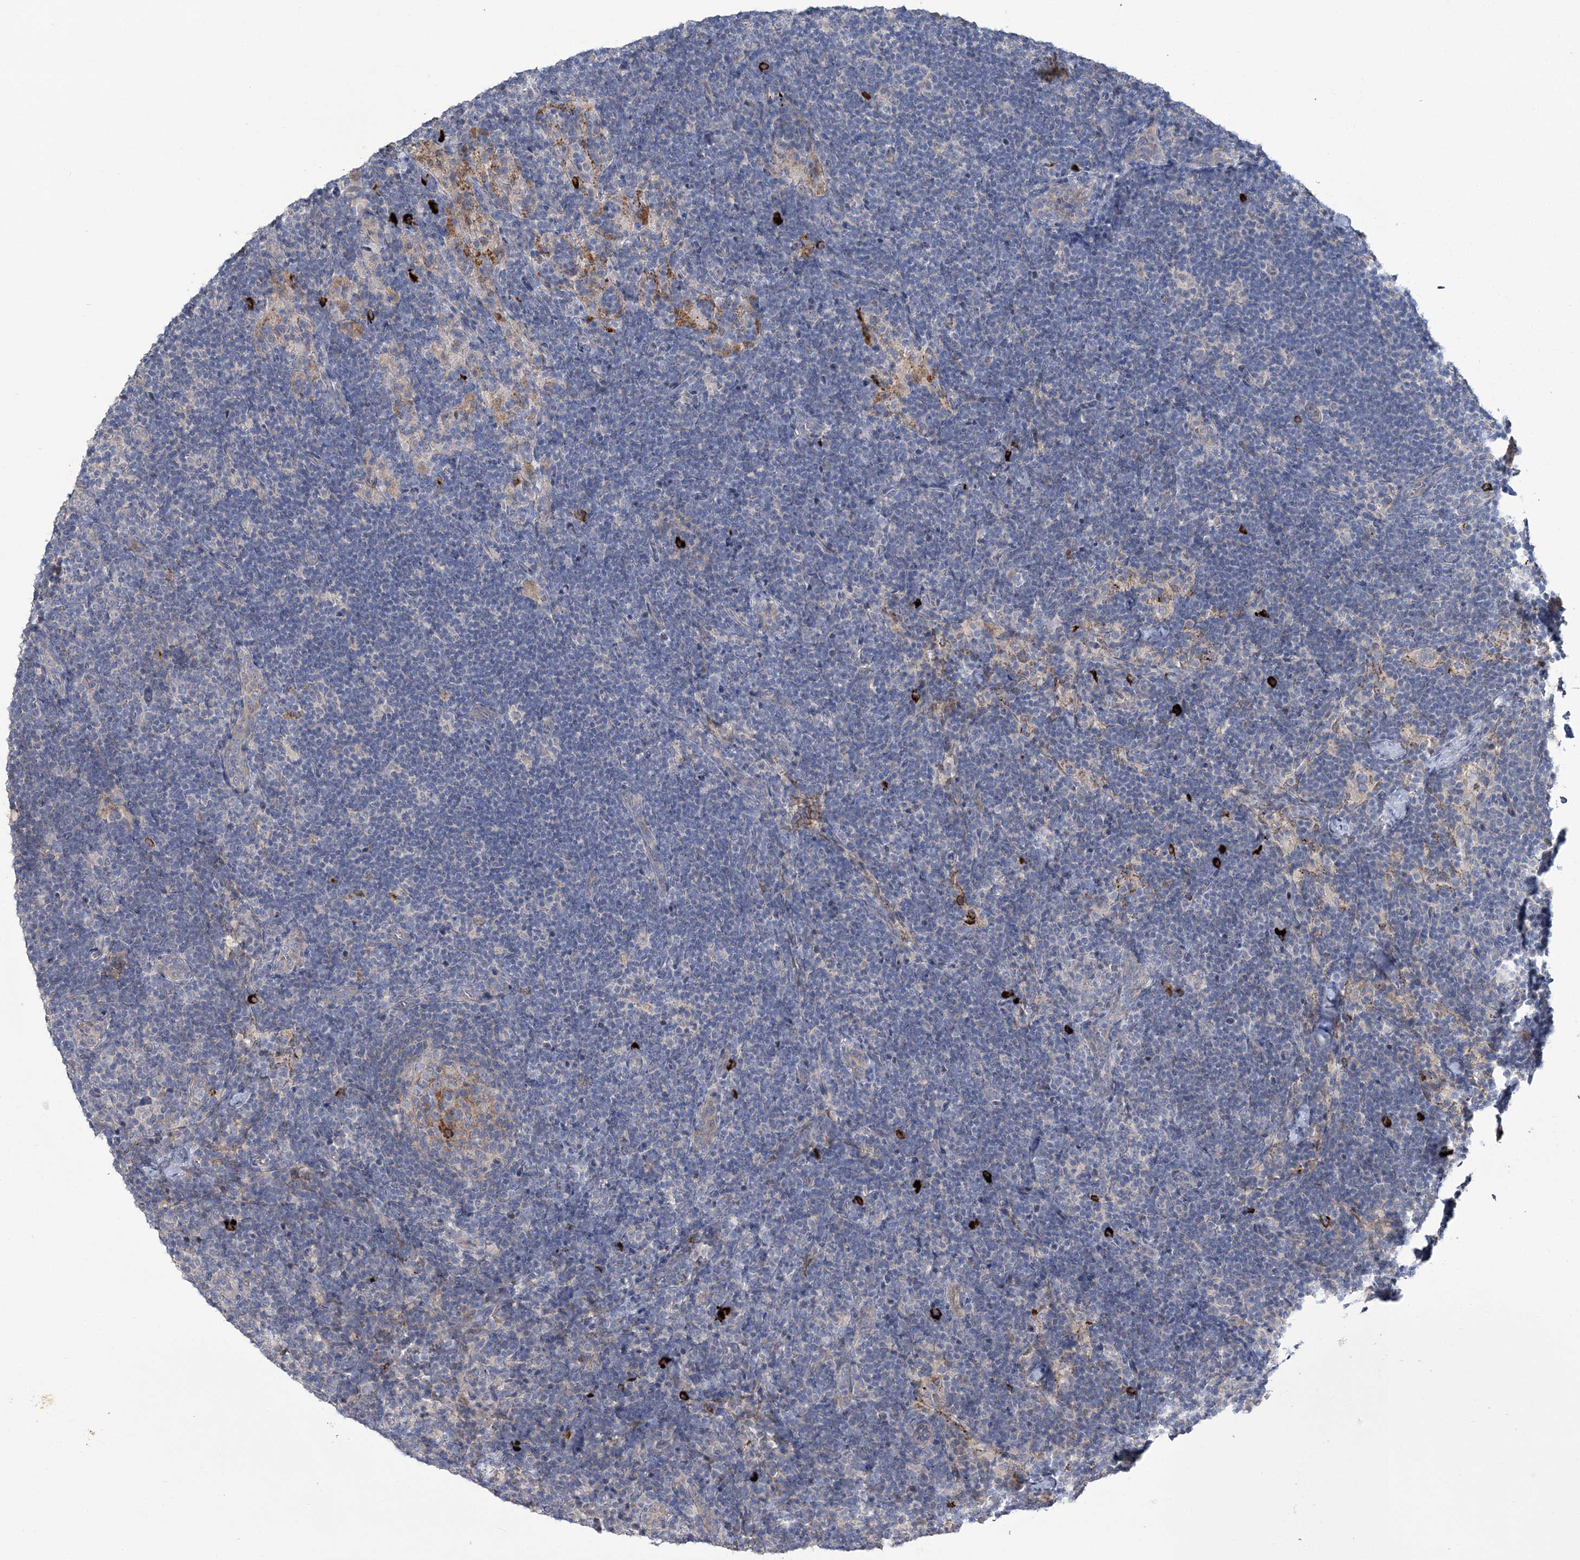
{"staining": {"intensity": "weak", "quantity": "<25%", "location": "cytoplasmic/membranous"}, "tissue": "lymph node", "cell_type": "Germinal center cells", "image_type": "normal", "snomed": [{"axis": "morphology", "description": "Normal tissue, NOS"}, {"axis": "topography", "description": "Lymph node"}], "caption": "A histopathology image of lymph node stained for a protein shows no brown staining in germinal center cells. Nuclei are stained in blue.", "gene": "WBP1L", "patient": {"sex": "female", "age": 22}}